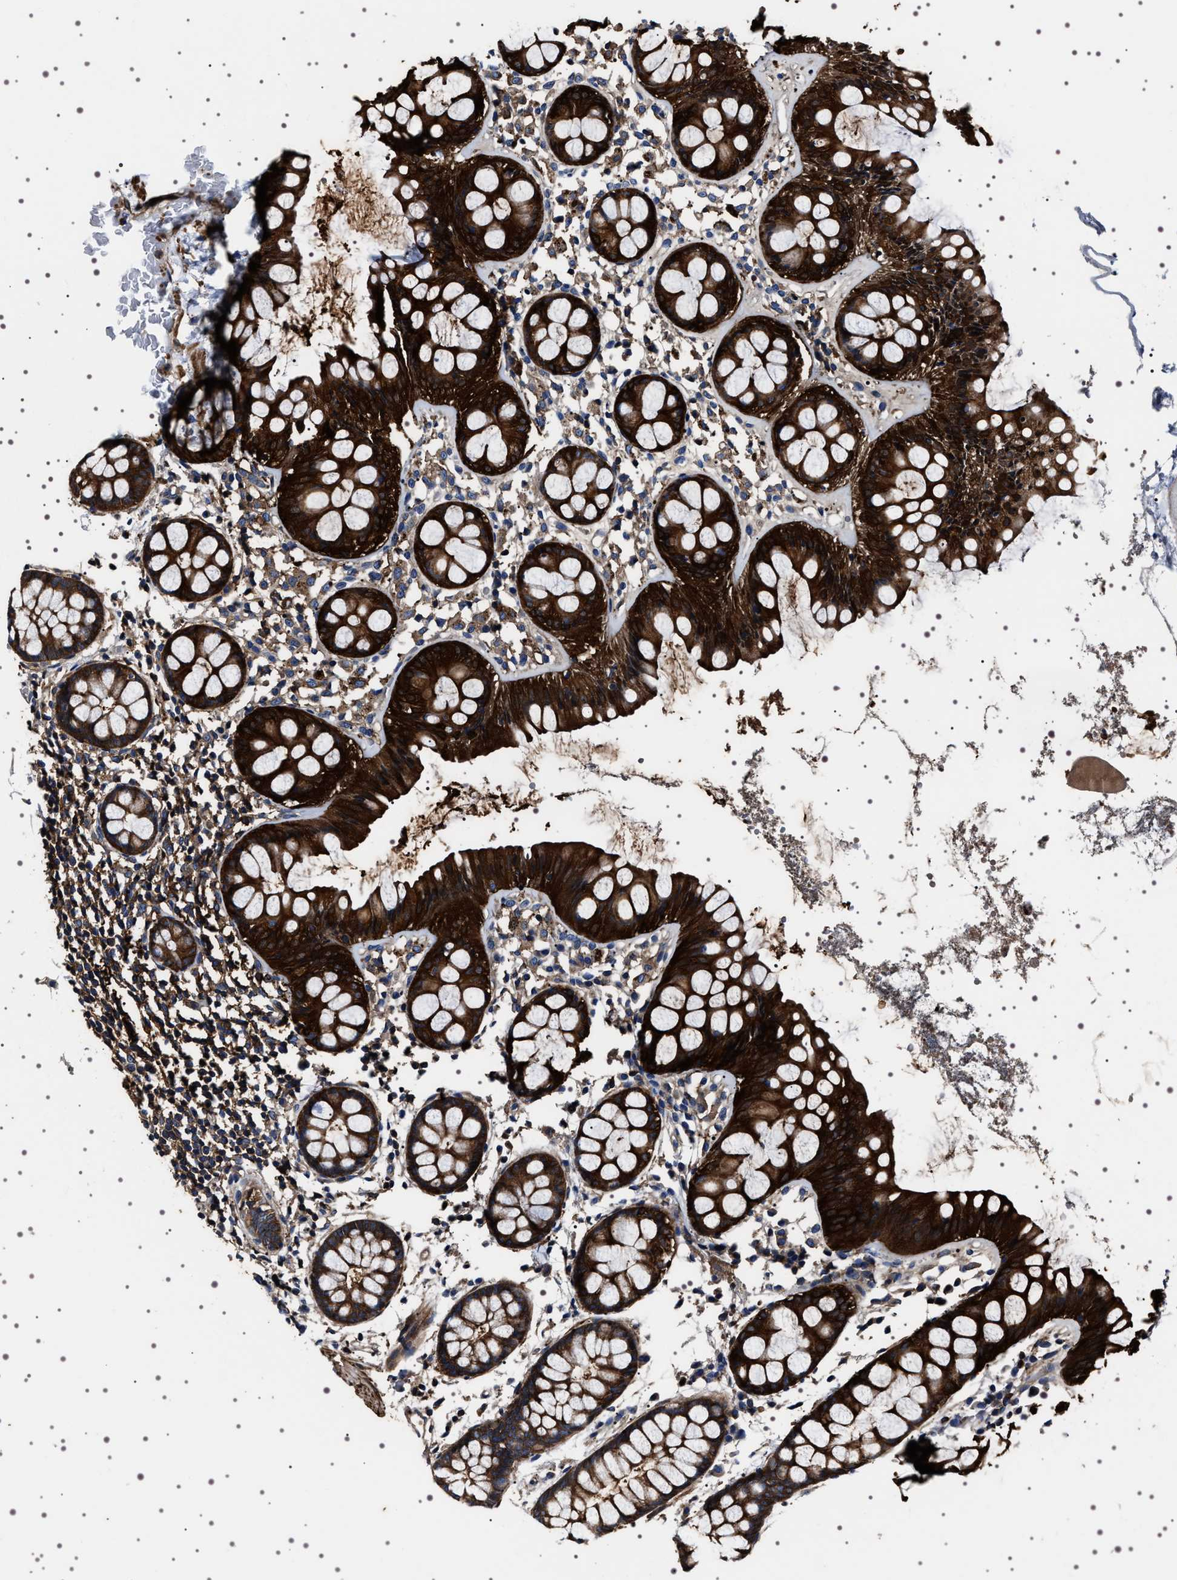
{"staining": {"intensity": "strong", "quantity": ">75%", "location": "cytoplasmic/membranous"}, "tissue": "rectum", "cell_type": "Glandular cells", "image_type": "normal", "snomed": [{"axis": "morphology", "description": "Normal tissue, NOS"}, {"axis": "topography", "description": "Rectum"}], "caption": "Glandular cells reveal strong cytoplasmic/membranous expression in about >75% of cells in normal rectum. The staining was performed using DAB, with brown indicating positive protein expression. Nuclei are stained blue with hematoxylin.", "gene": "WDR1", "patient": {"sex": "female", "age": 66}}